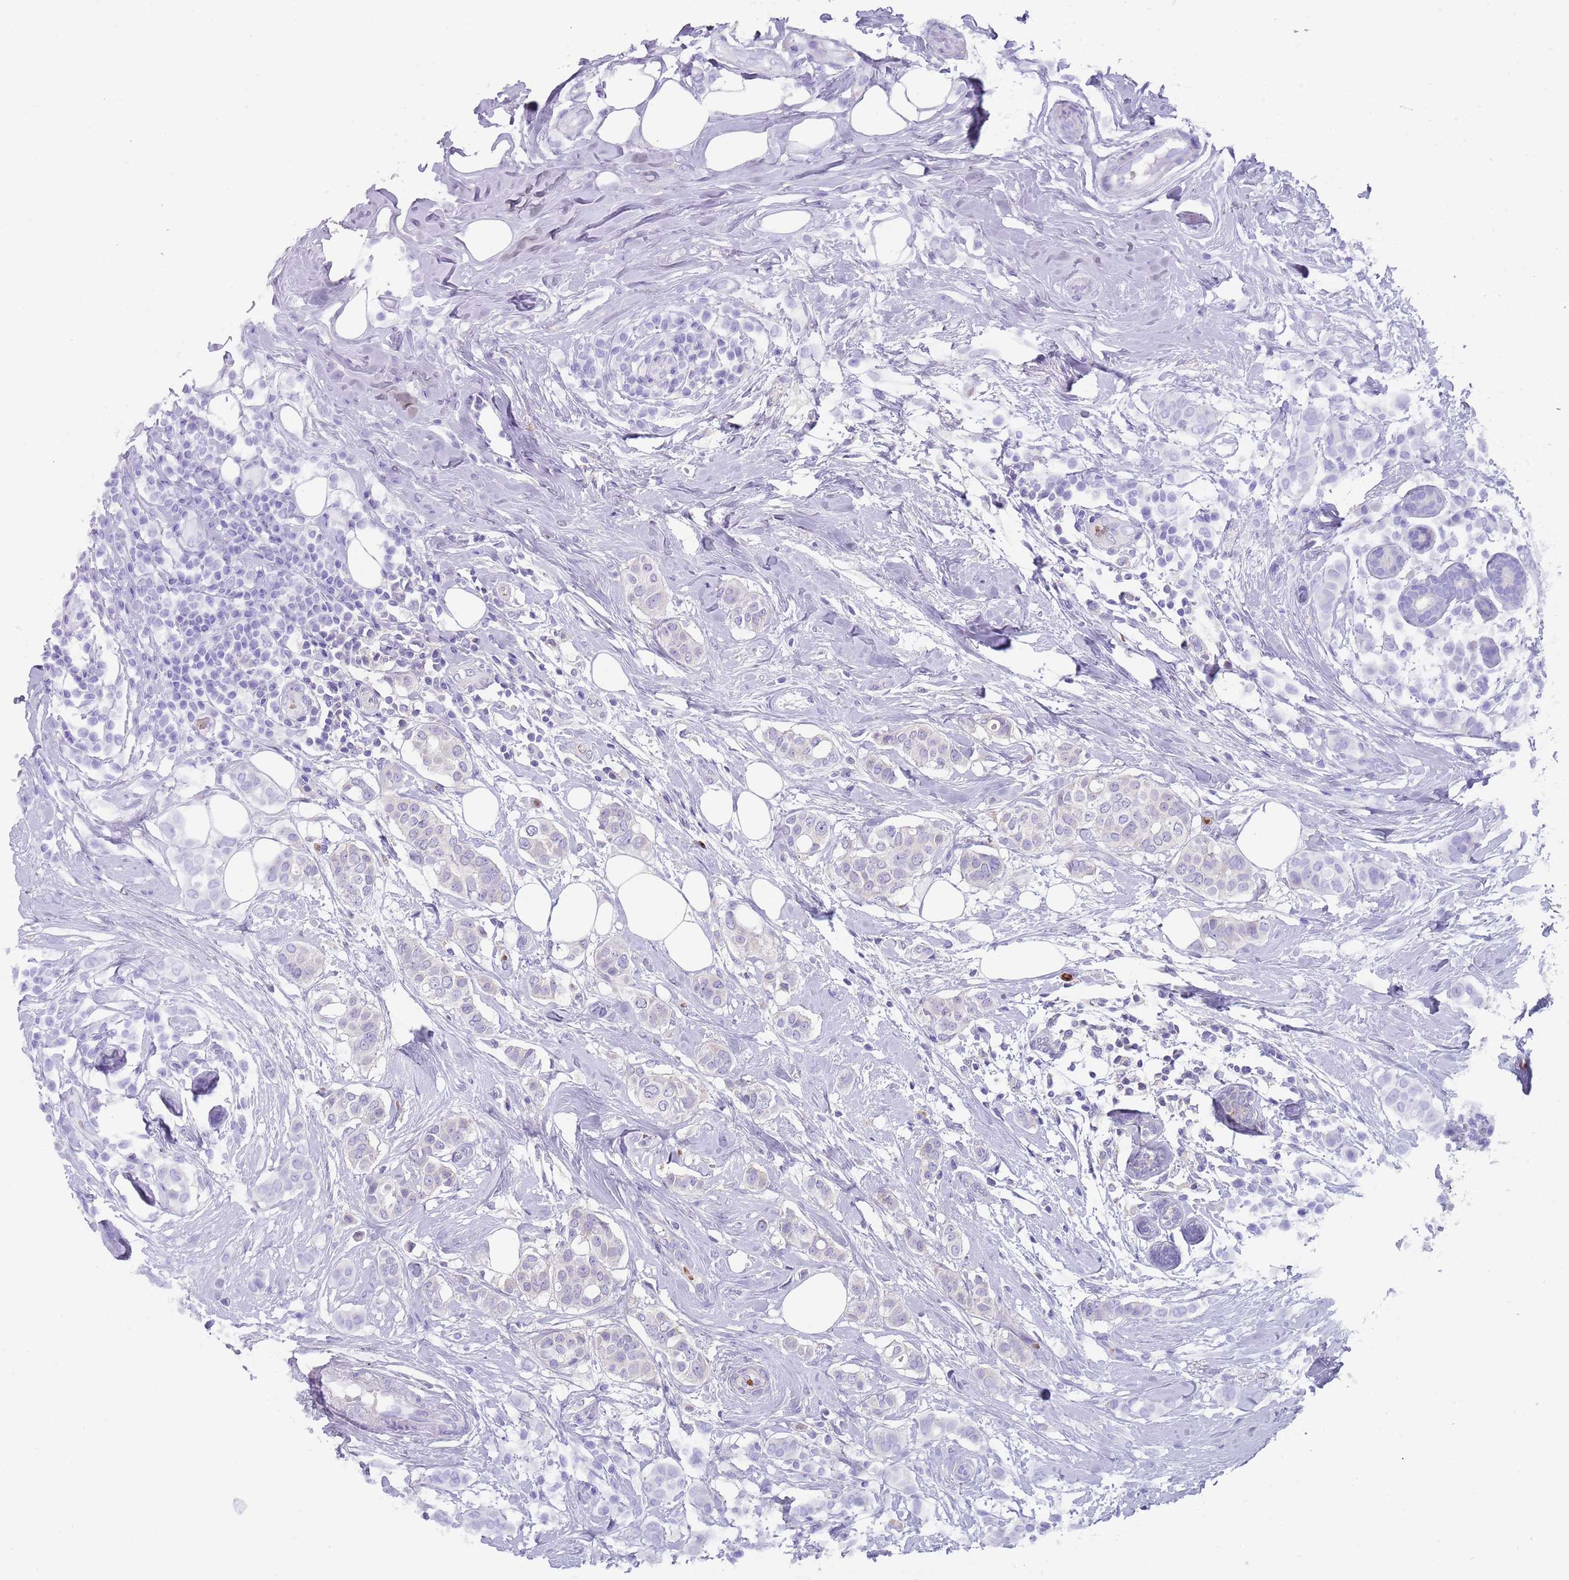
{"staining": {"intensity": "negative", "quantity": "none", "location": "none"}, "tissue": "breast cancer", "cell_type": "Tumor cells", "image_type": "cancer", "snomed": [{"axis": "morphology", "description": "Lobular carcinoma"}, {"axis": "topography", "description": "Breast"}], "caption": "Immunohistochemistry (IHC) photomicrograph of breast lobular carcinoma stained for a protein (brown), which demonstrates no staining in tumor cells.", "gene": "TMEM251", "patient": {"sex": "female", "age": 51}}